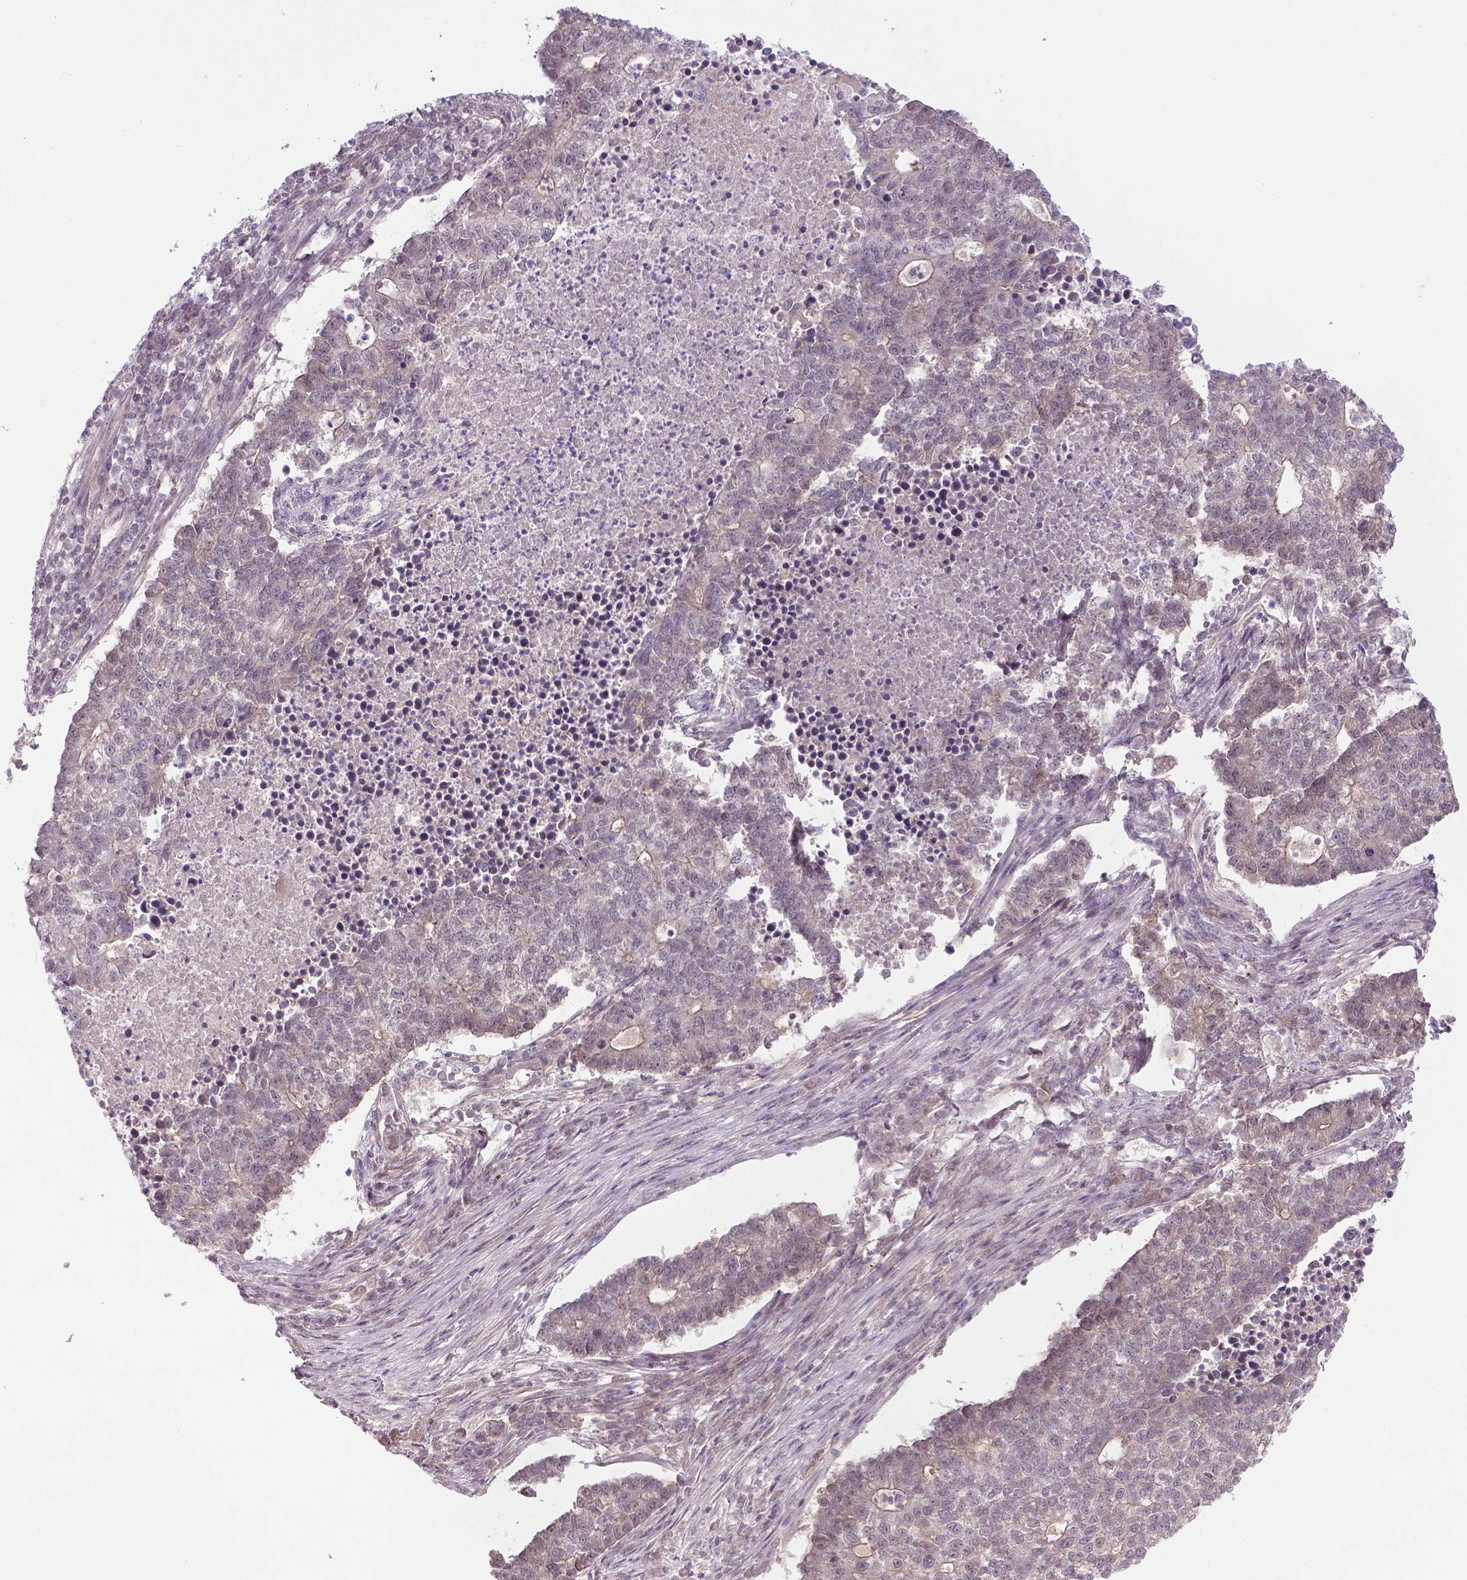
{"staining": {"intensity": "weak", "quantity": "<25%", "location": "nuclear"}, "tissue": "lung cancer", "cell_type": "Tumor cells", "image_type": "cancer", "snomed": [{"axis": "morphology", "description": "Adenocarcinoma, NOS"}, {"axis": "topography", "description": "Lung"}], "caption": "This is a histopathology image of immunohistochemistry staining of adenocarcinoma (lung), which shows no expression in tumor cells. The staining is performed using DAB (3,3'-diaminobenzidine) brown chromogen with nuclei counter-stained in using hematoxylin.", "gene": "ANKRD54", "patient": {"sex": "male", "age": 57}}